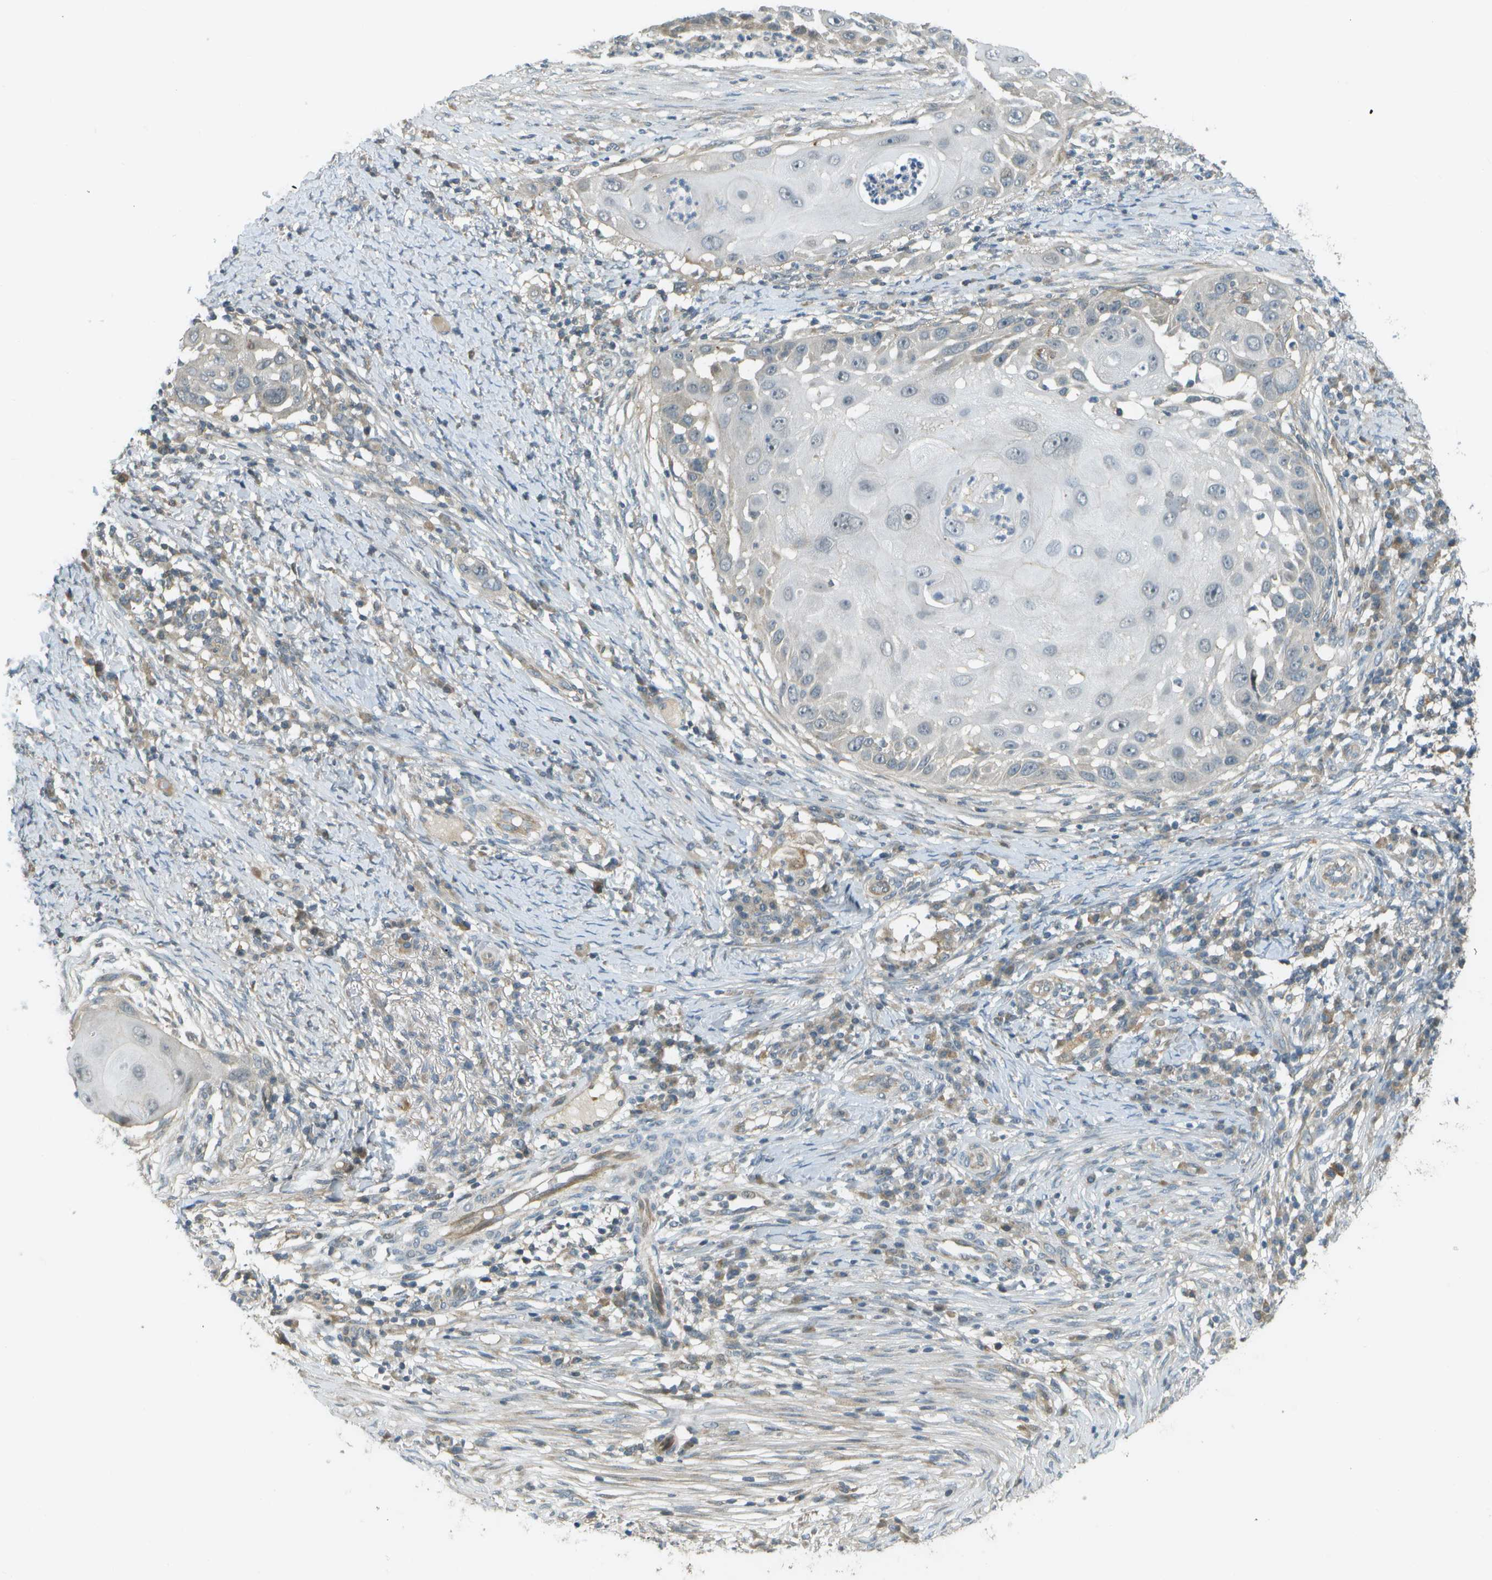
{"staining": {"intensity": "negative", "quantity": "none", "location": "none"}, "tissue": "skin cancer", "cell_type": "Tumor cells", "image_type": "cancer", "snomed": [{"axis": "morphology", "description": "Squamous cell carcinoma, NOS"}, {"axis": "topography", "description": "Skin"}], "caption": "An image of skin cancer stained for a protein shows no brown staining in tumor cells. (DAB immunohistochemistry with hematoxylin counter stain).", "gene": "WNK2", "patient": {"sex": "female", "age": 44}}